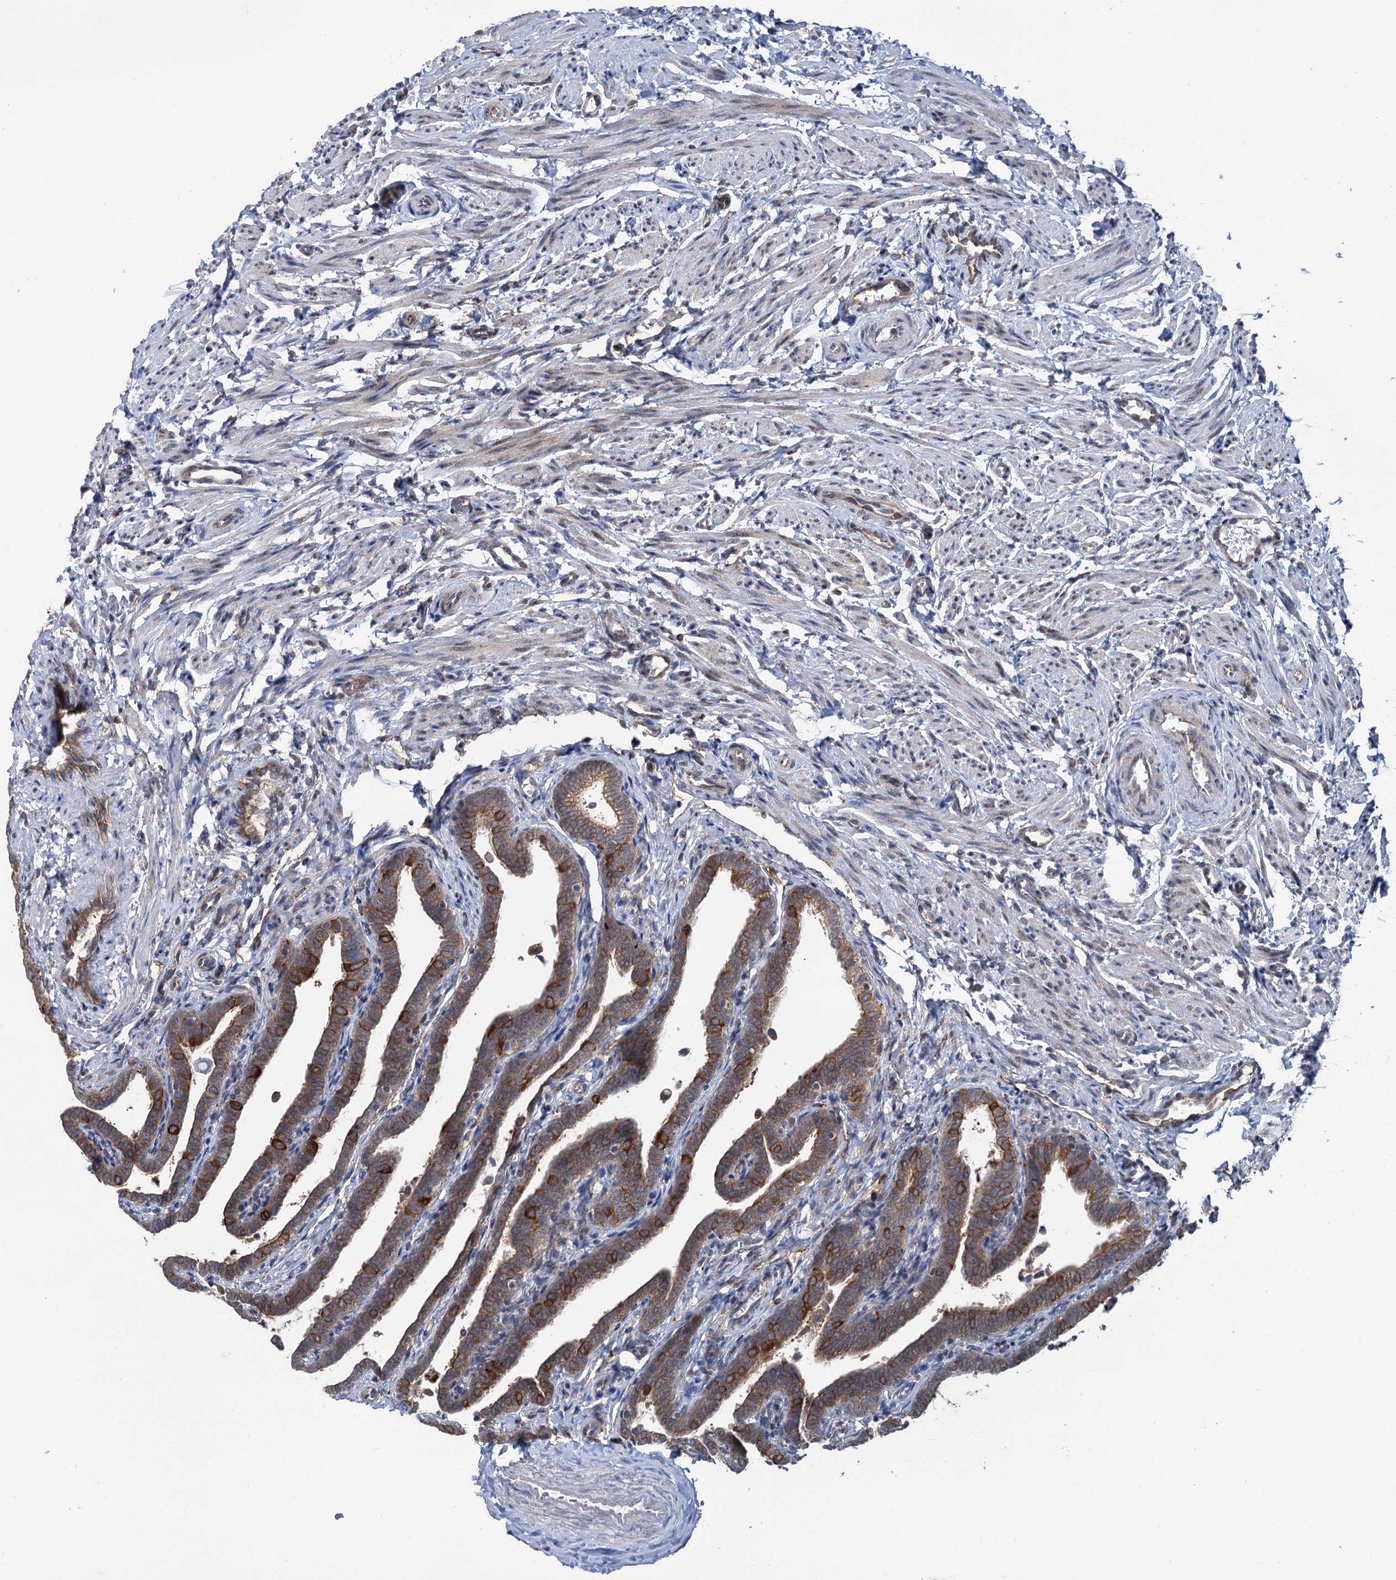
{"staining": {"intensity": "moderate", "quantity": ">75%", "location": "cytoplasmic/membranous"}, "tissue": "fallopian tube", "cell_type": "Glandular cells", "image_type": "normal", "snomed": [{"axis": "morphology", "description": "Normal tissue, NOS"}, {"axis": "topography", "description": "Fallopian tube"}], "caption": "Unremarkable fallopian tube displays moderate cytoplasmic/membranous positivity in about >75% of glandular cells, visualized by immunohistochemistry. (brown staining indicates protein expression, while blue staining denotes nuclei).", "gene": "PTDSS2", "patient": {"sex": "female", "age": 36}}